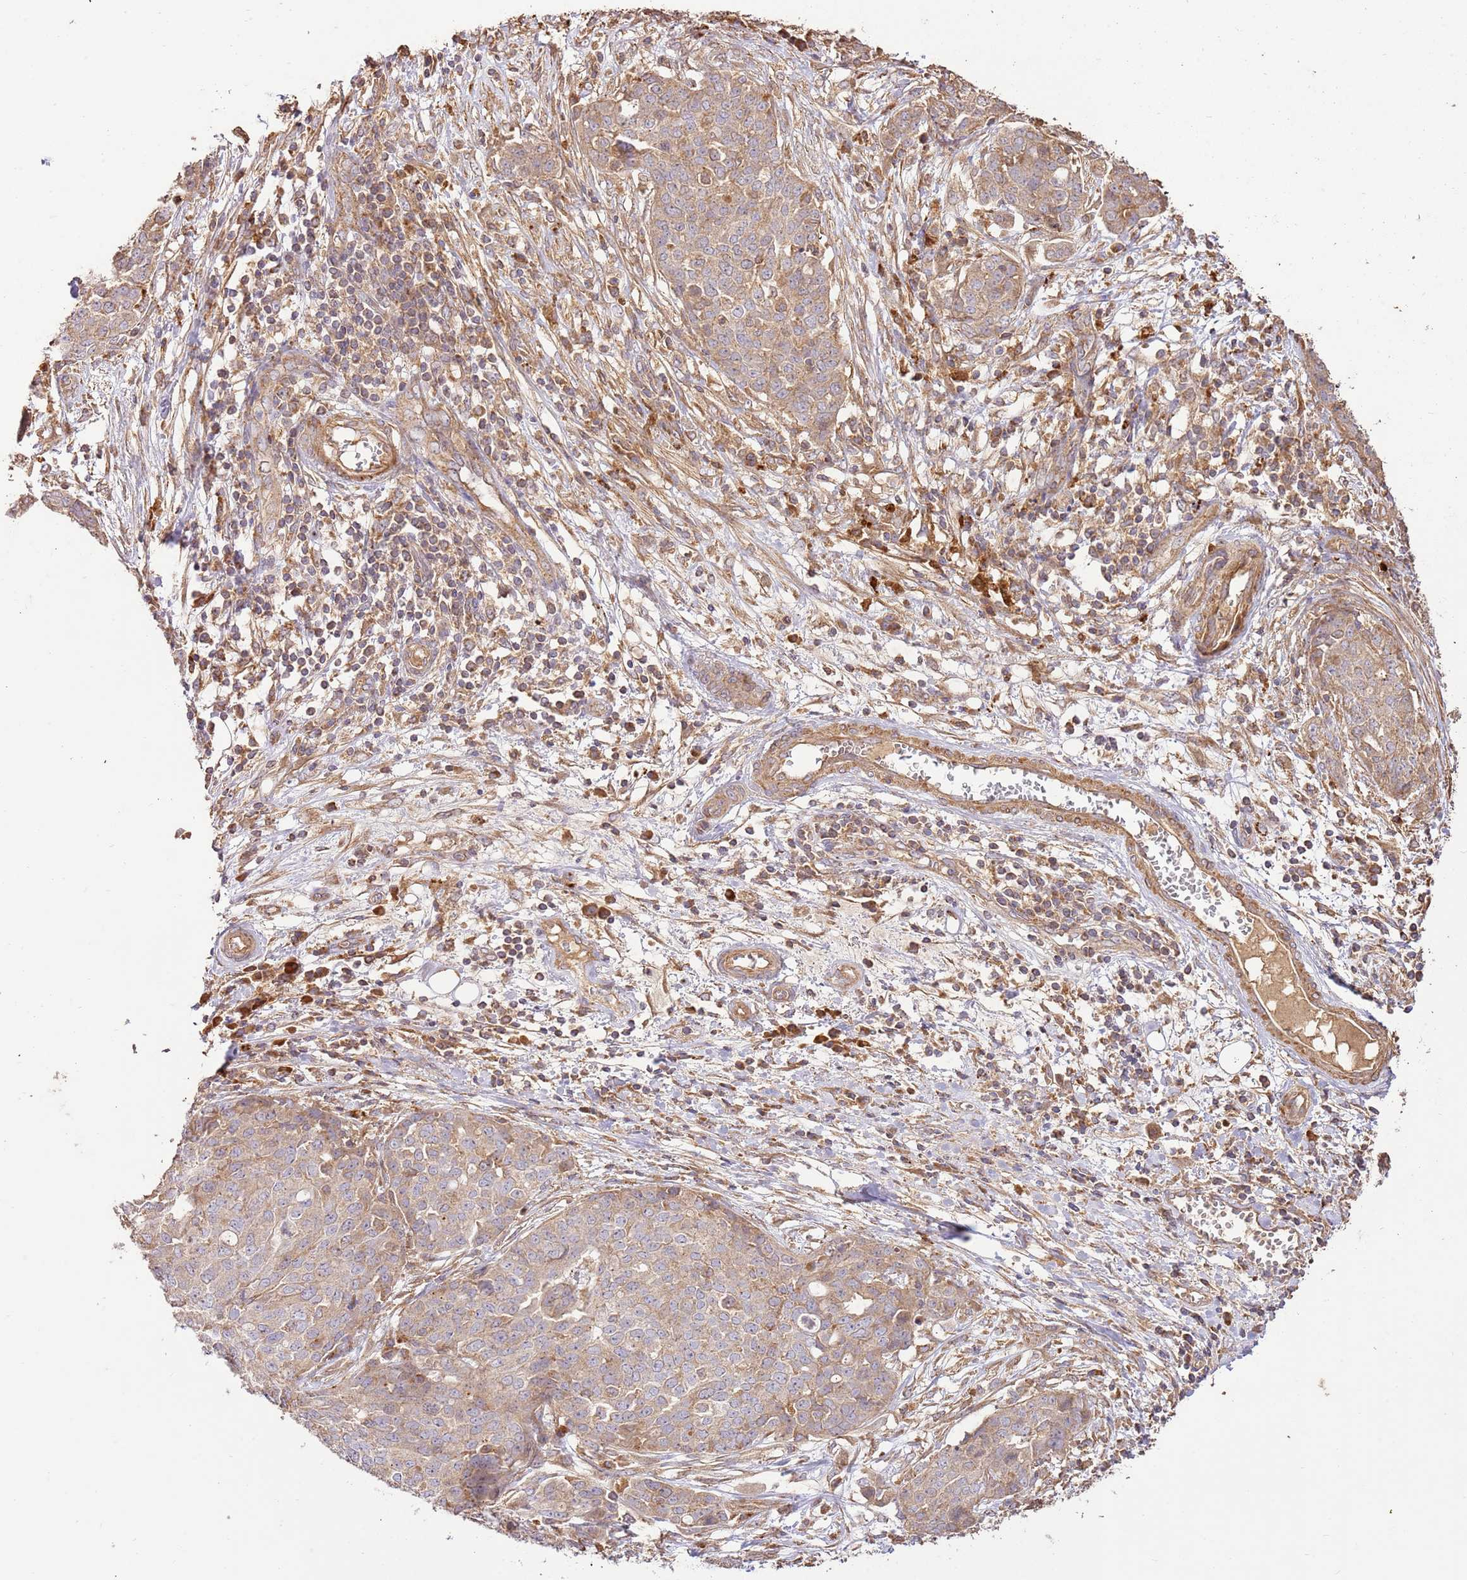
{"staining": {"intensity": "weak", "quantity": "25%-75%", "location": "cytoplasmic/membranous"}, "tissue": "ovarian cancer", "cell_type": "Tumor cells", "image_type": "cancer", "snomed": [{"axis": "morphology", "description": "Cystadenocarcinoma, serous, NOS"}, {"axis": "topography", "description": "Soft tissue"}, {"axis": "topography", "description": "Ovary"}], "caption": "Ovarian cancer was stained to show a protein in brown. There is low levels of weak cytoplasmic/membranous staining in about 25%-75% of tumor cells.", "gene": "CEP55", "patient": {"sex": "female", "age": 57}}